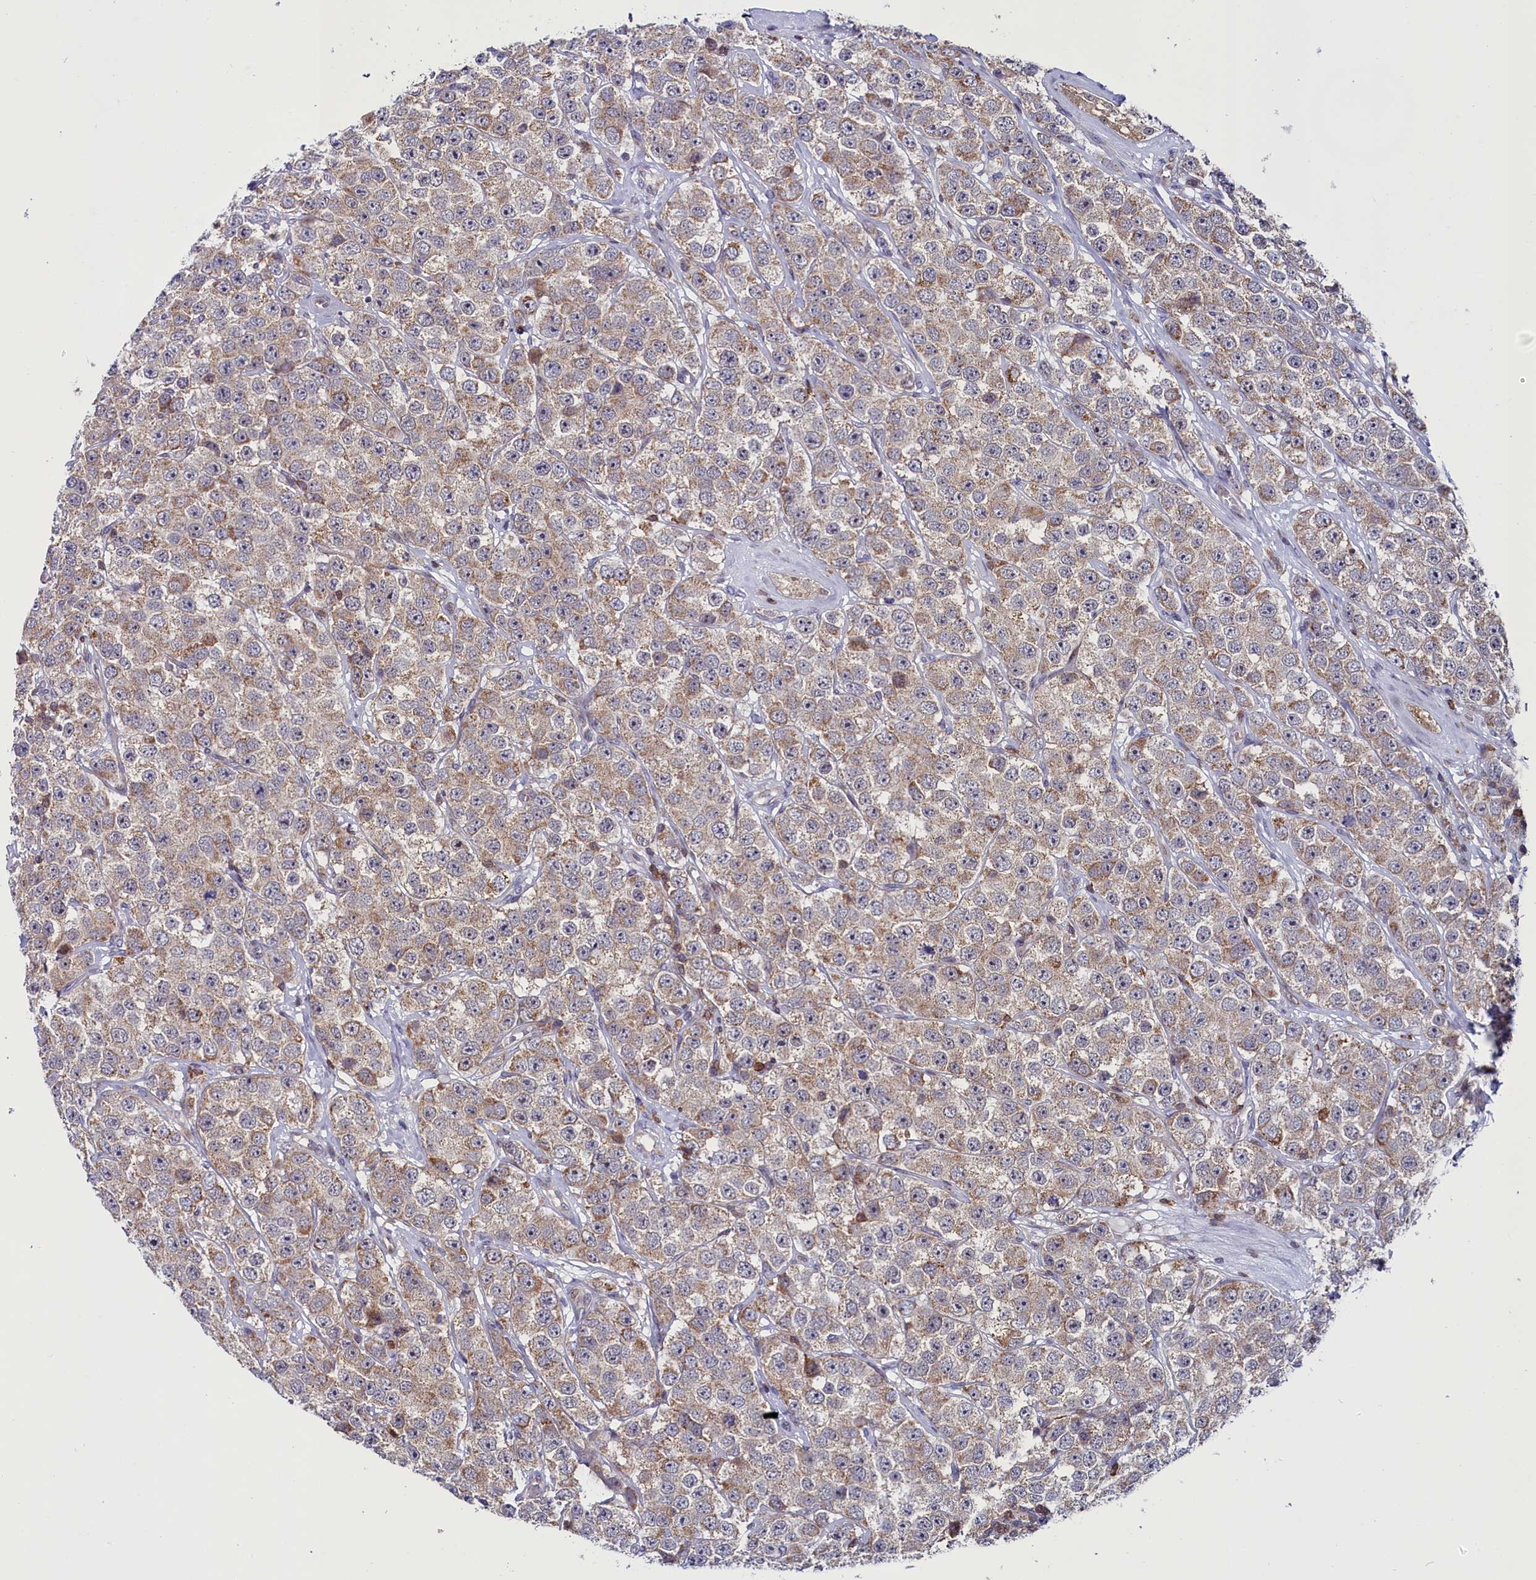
{"staining": {"intensity": "moderate", "quantity": "25%-75%", "location": "cytoplasmic/membranous"}, "tissue": "testis cancer", "cell_type": "Tumor cells", "image_type": "cancer", "snomed": [{"axis": "morphology", "description": "Seminoma, NOS"}, {"axis": "topography", "description": "Testis"}], "caption": "Human seminoma (testis) stained with a brown dye displays moderate cytoplasmic/membranous positive positivity in about 25%-75% of tumor cells.", "gene": "CIAPIN1", "patient": {"sex": "male", "age": 28}}